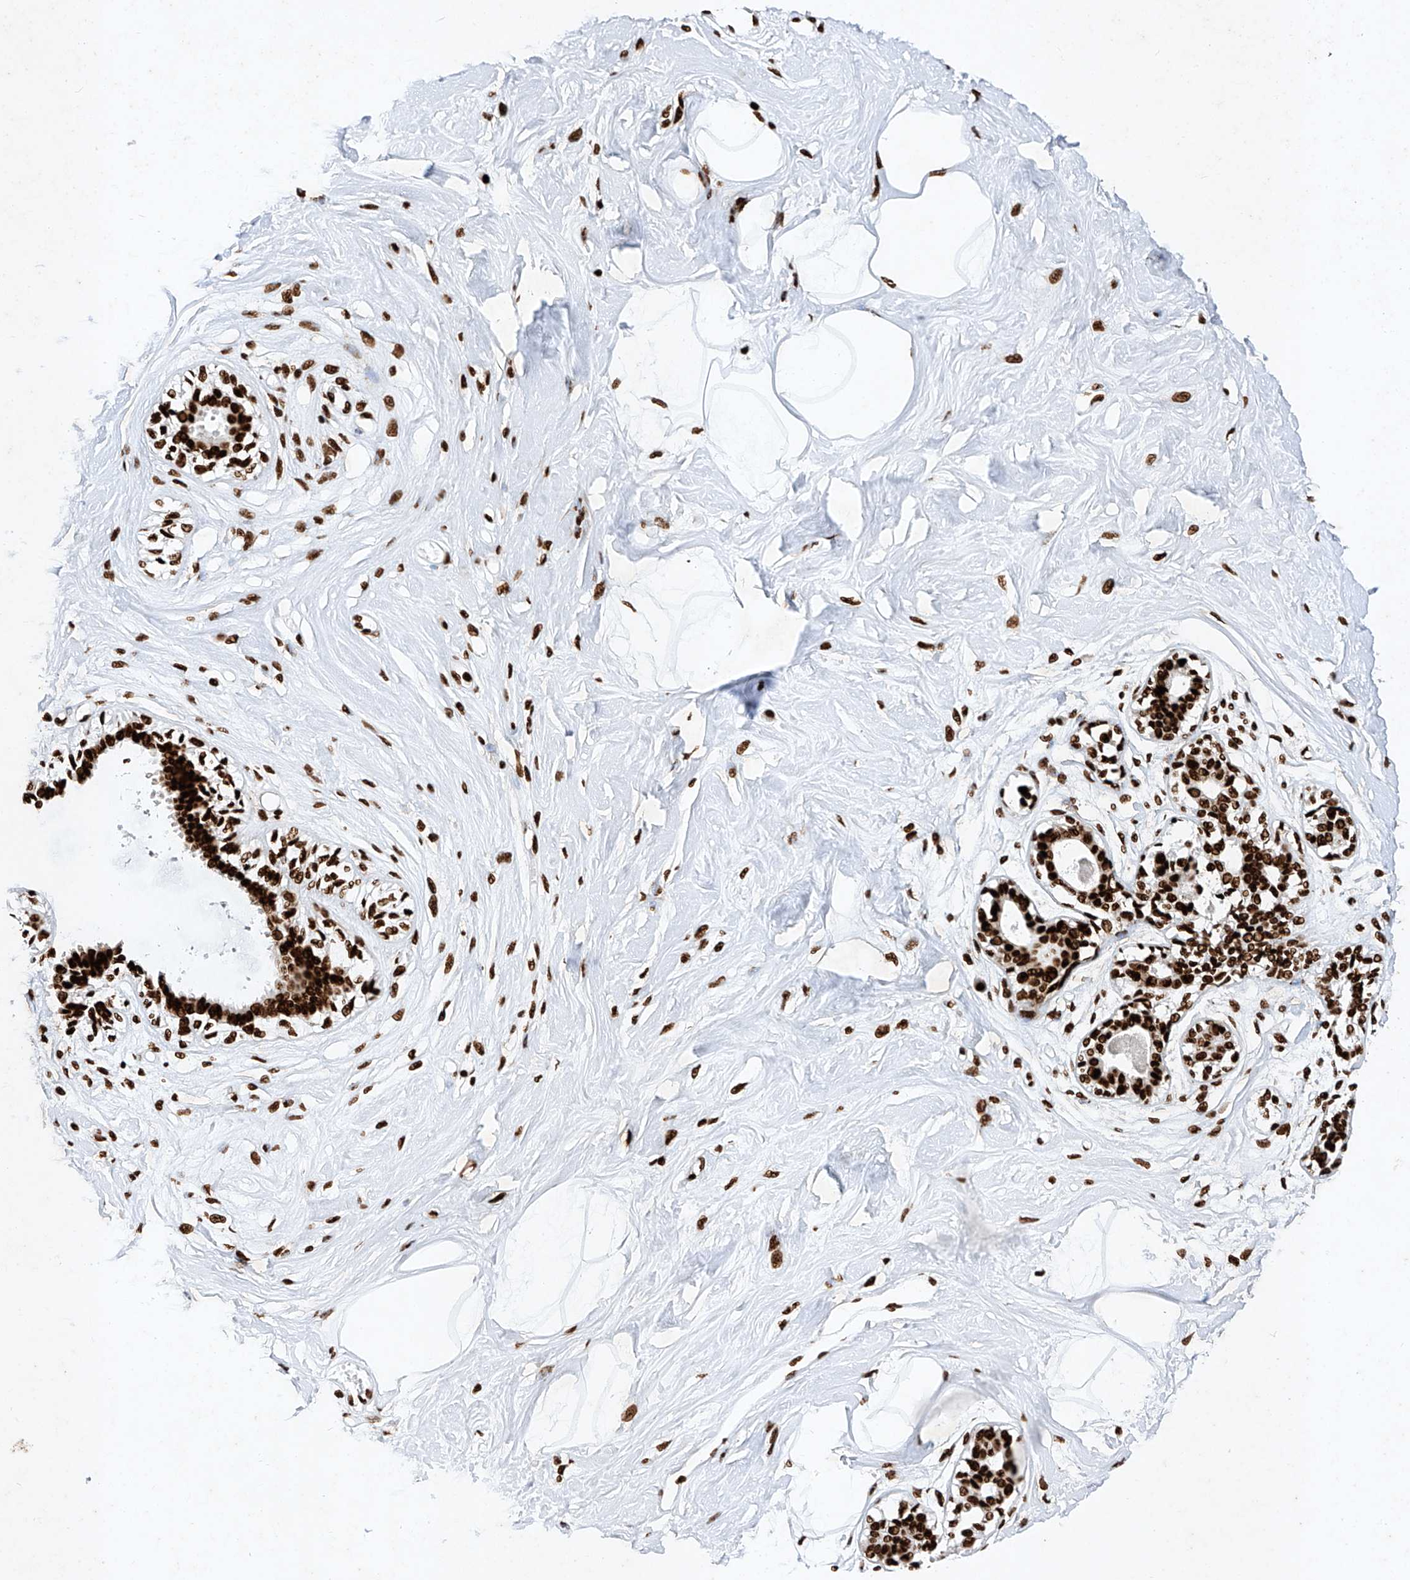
{"staining": {"intensity": "strong", "quantity": ">75%", "location": "nuclear"}, "tissue": "breast", "cell_type": "Adipocytes", "image_type": "normal", "snomed": [{"axis": "morphology", "description": "Normal tissue, NOS"}, {"axis": "topography", "description": "Breast"}], "caption": "Protein expression analysis of normal breast demonstrates strong nuclear staining in about >75% of adipocytes.", "gene": "SRSF6", "patient": {"sex": "female", "age": 45}}